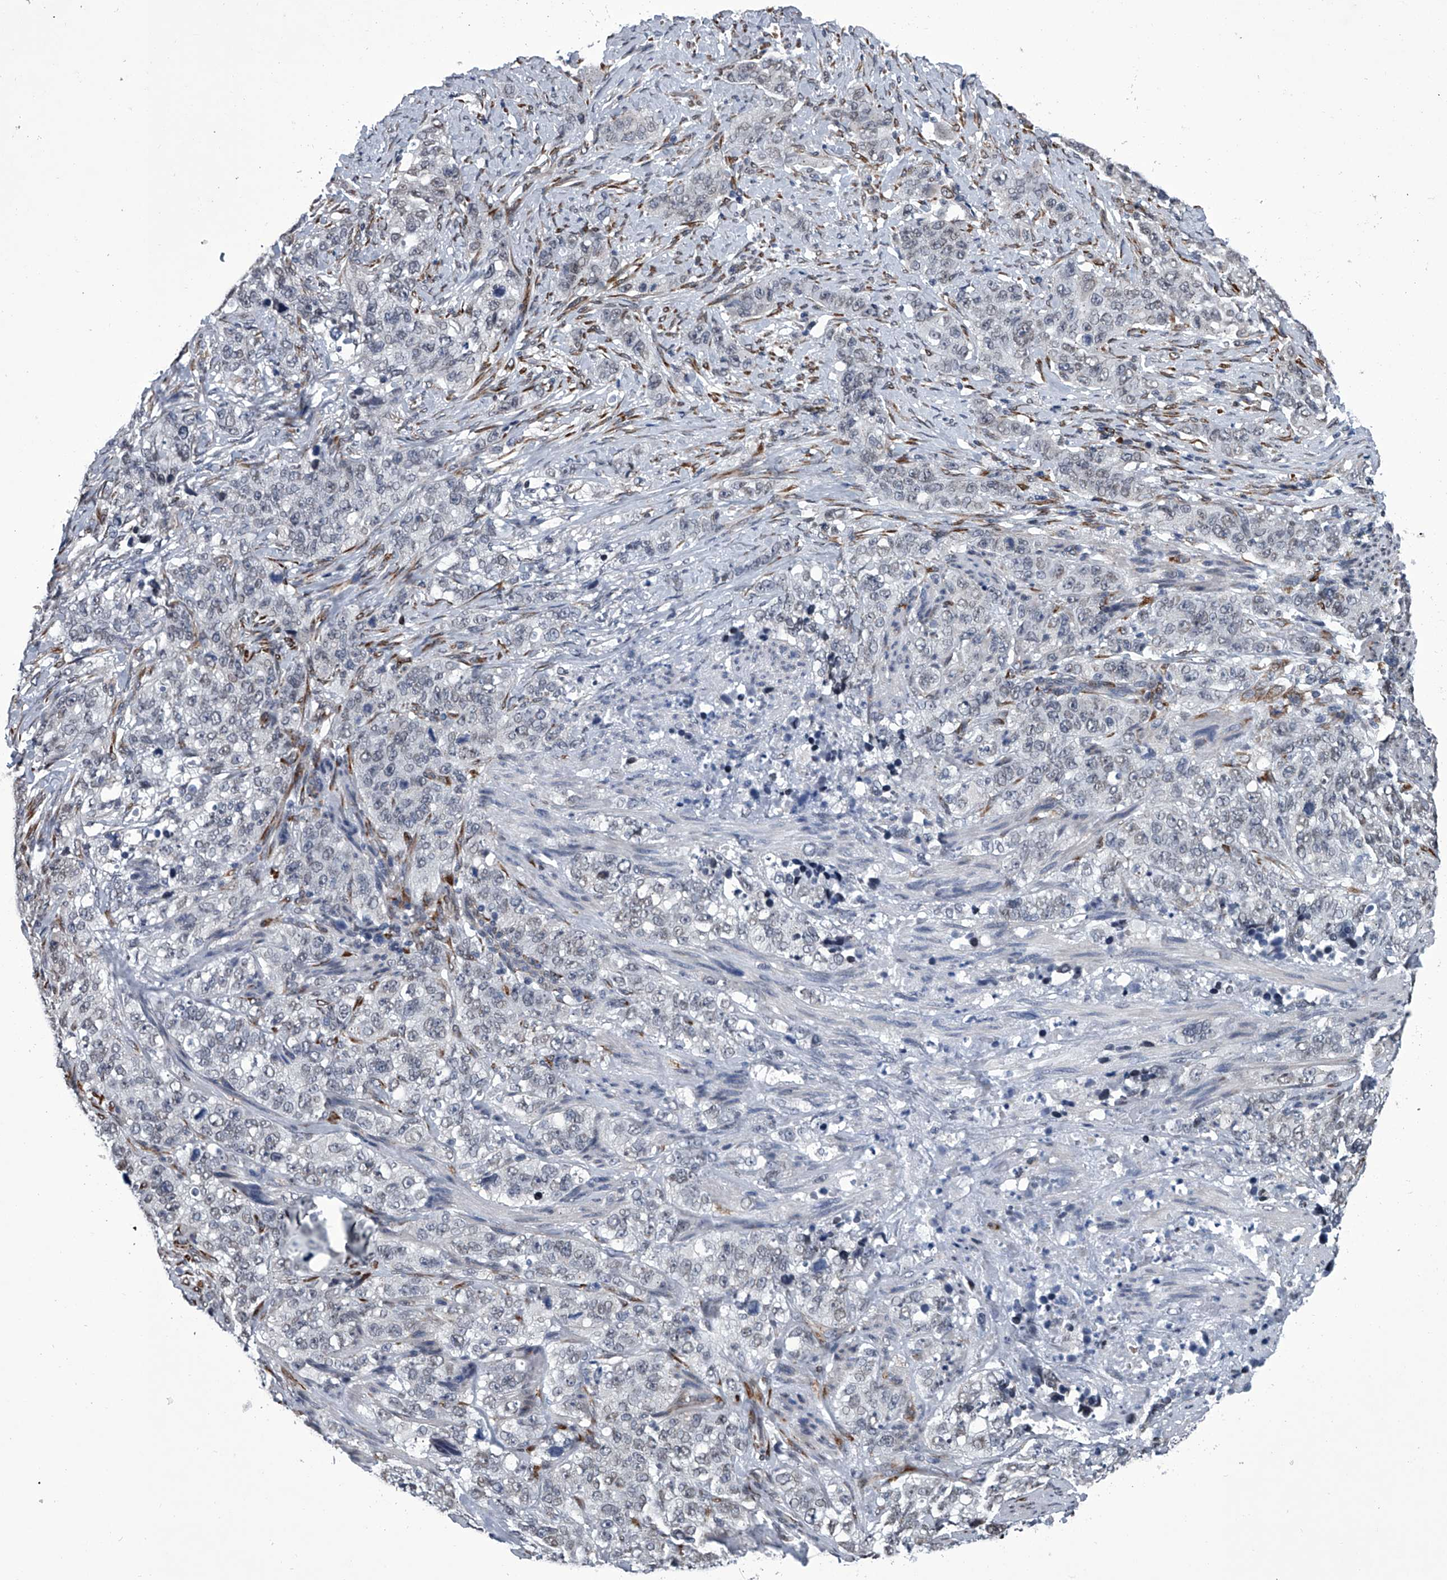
{"staining": {"intensity": "negative", "quantity": "none", "location": "none"}, "tissue": "stomach cancer", "cell_type": "Tumor cells", "image_type": "cancer", "snomed": [{"axis": "morphology", "description": "Adenocarcinoma, NOS"}, {"axis": "topography", "description": "Stomach"}], "caption": "This is an immunohistochemistry (IHC) histopathology image of adenocarcinoma (stomach). There is no expression in tumor cells.", "gene": "PPP2R5D", "patient": {"sex": "male", "age": 48}}